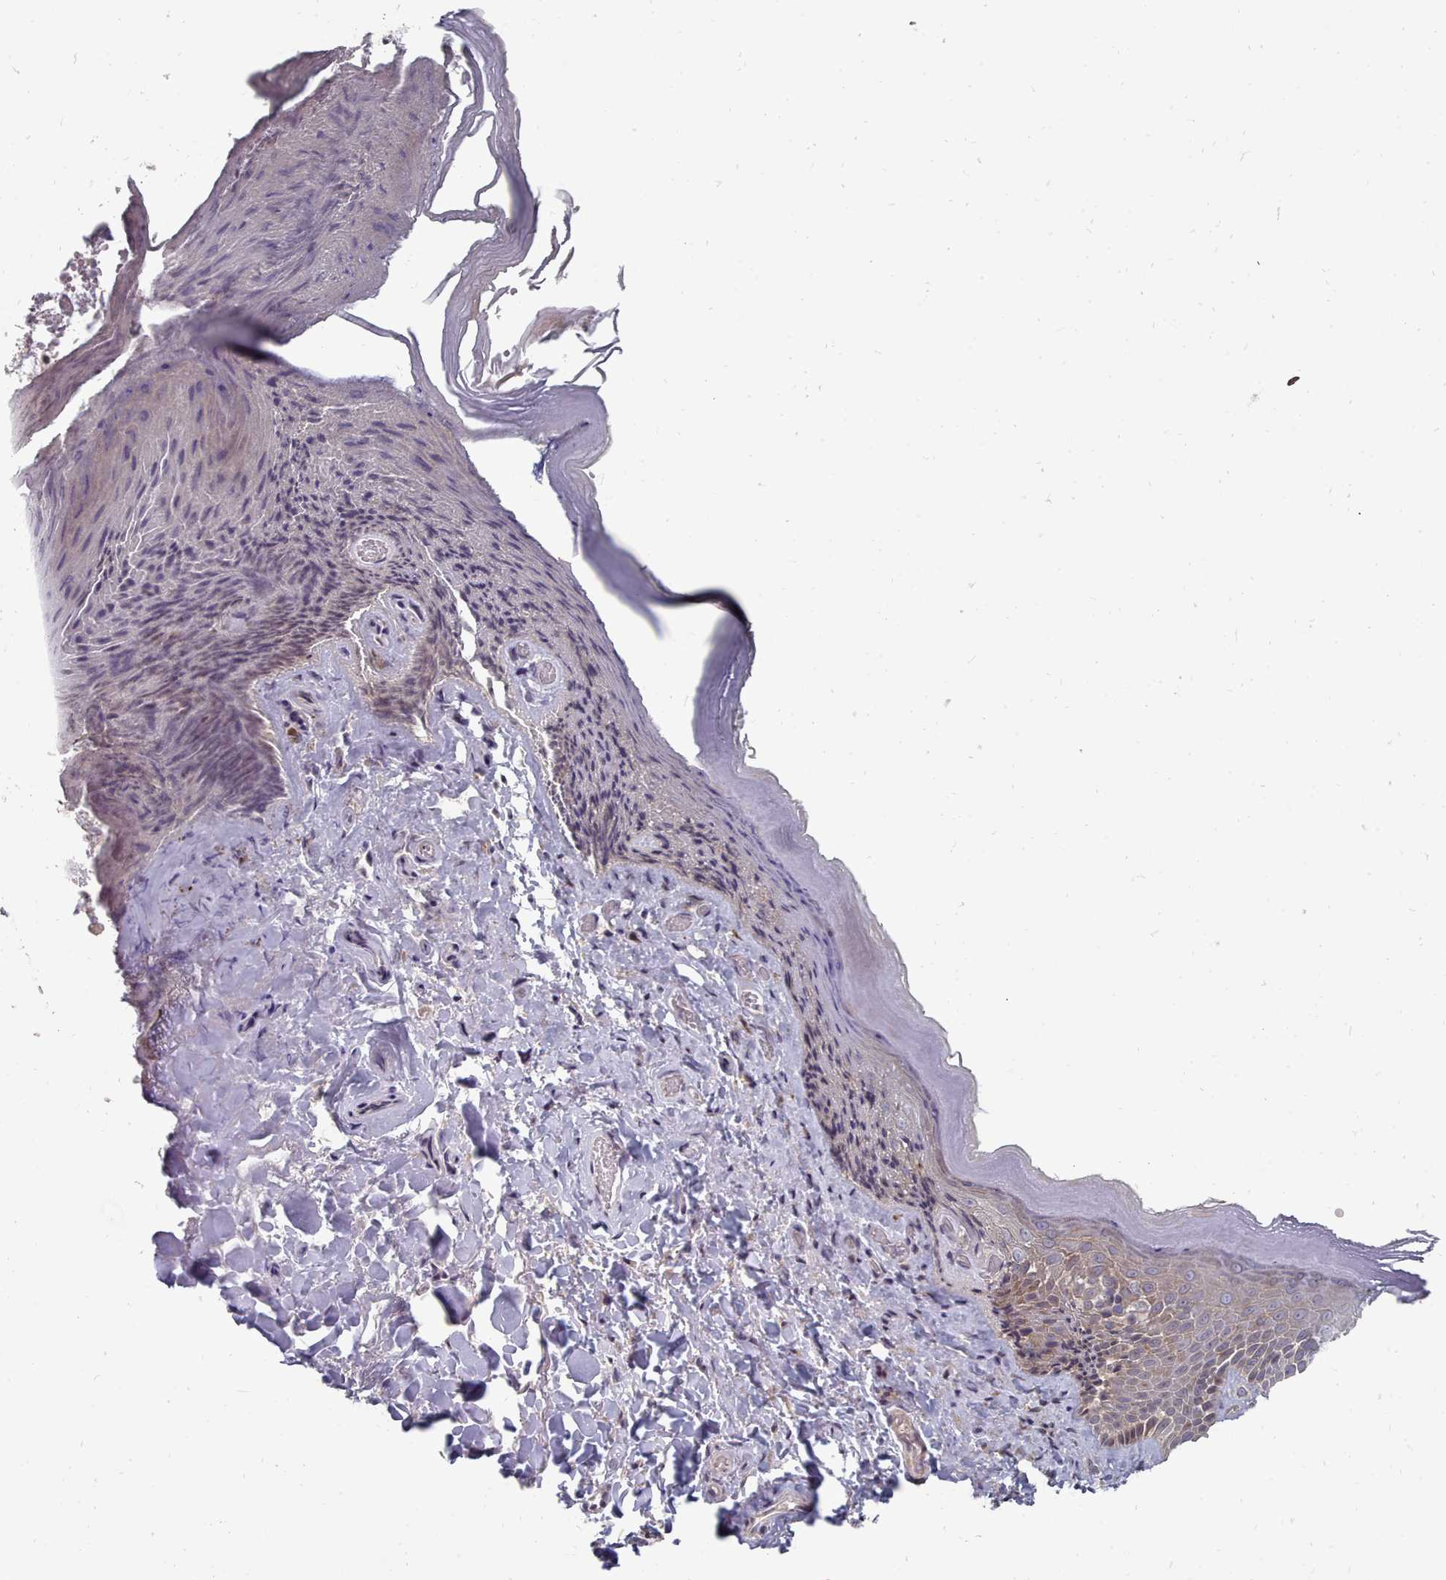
{"staining": {"intensity": "weak", "quantity": "<25%", "location": "cytoplasmic/membranous"}, "tissue": "skin", "cell_type": "Epidermal cells", "image_type": "normal", "snomed": [{"axis": "morphology", "description": "Normal tissue, NOS"}, {"axis": "topography", "description": "Anal"}], "caption": "Immunohistochemistry (IHC) micrograph of benign skin: human skin stained with DAB (3,3'-diaminobenzidine) demonstrates no significant protein expression in epidermal cells.", "gene": "ACKR3", "patient": {"sex": "female", "age": 89}}